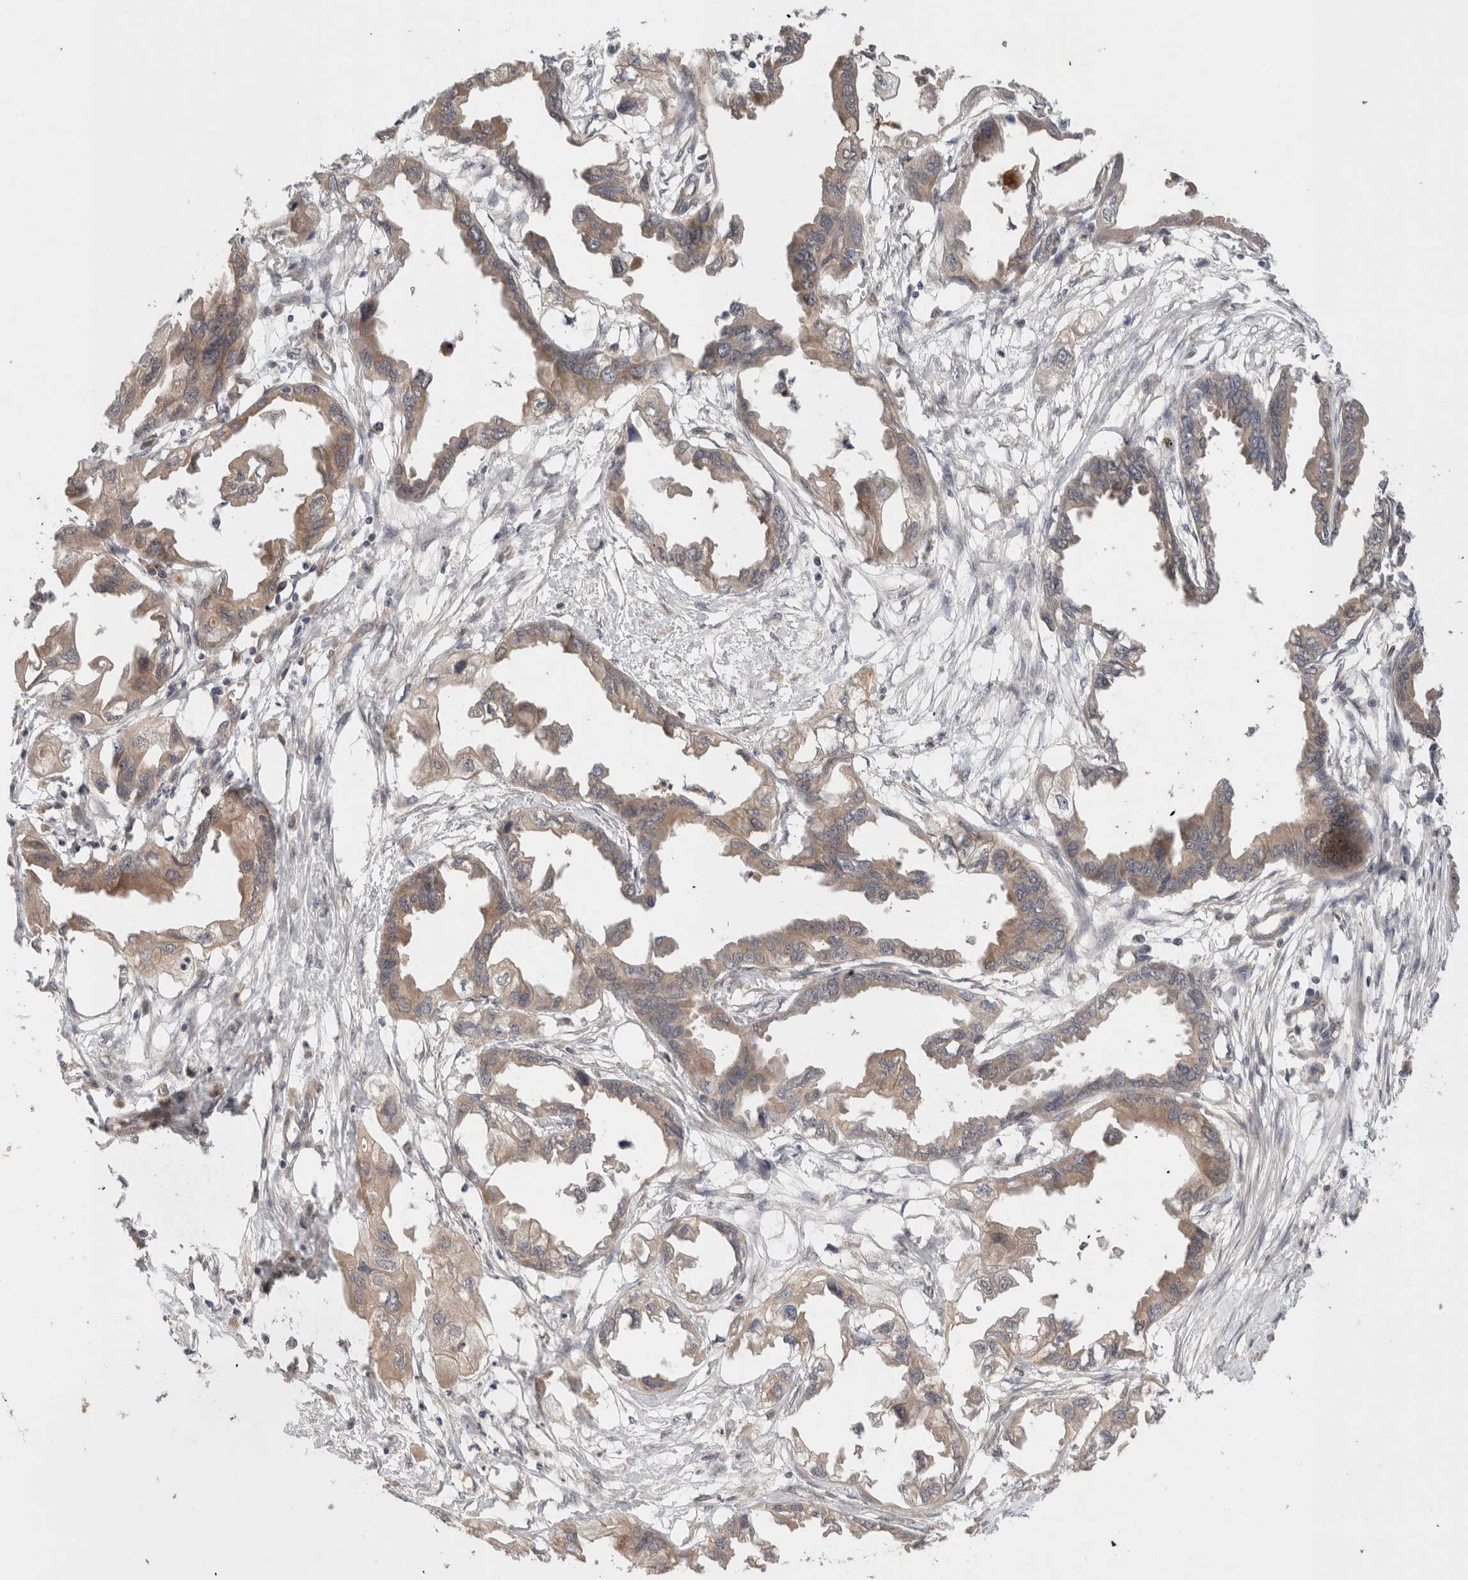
{"staining": {"intensity": "weak", "quantity": ">75%", "location": "cytoplasmic/membranous"}, "tissue": "endometrial cancer", "cell_type": "Tumor cells", "image_type": "cancer", "snomed": [{"axis": "morphology", "description": "Adenocarcinoma, NOS"}, {"axis": "morphology", "description": "Adenocarcinoma, metastatic, NOS"}, {"axis": "topography", "description": "Adipose tissue"}, {"axis": "topography", "description": "Endometrium"}], "caption": "Endometrial cancer (adenocarcinoma) stained for a protein exhibits weak cytoplasmic/membranous positivity in tumor cells.", "gene": "SGK1", "patient": {"sex": "female", "age": 67}}